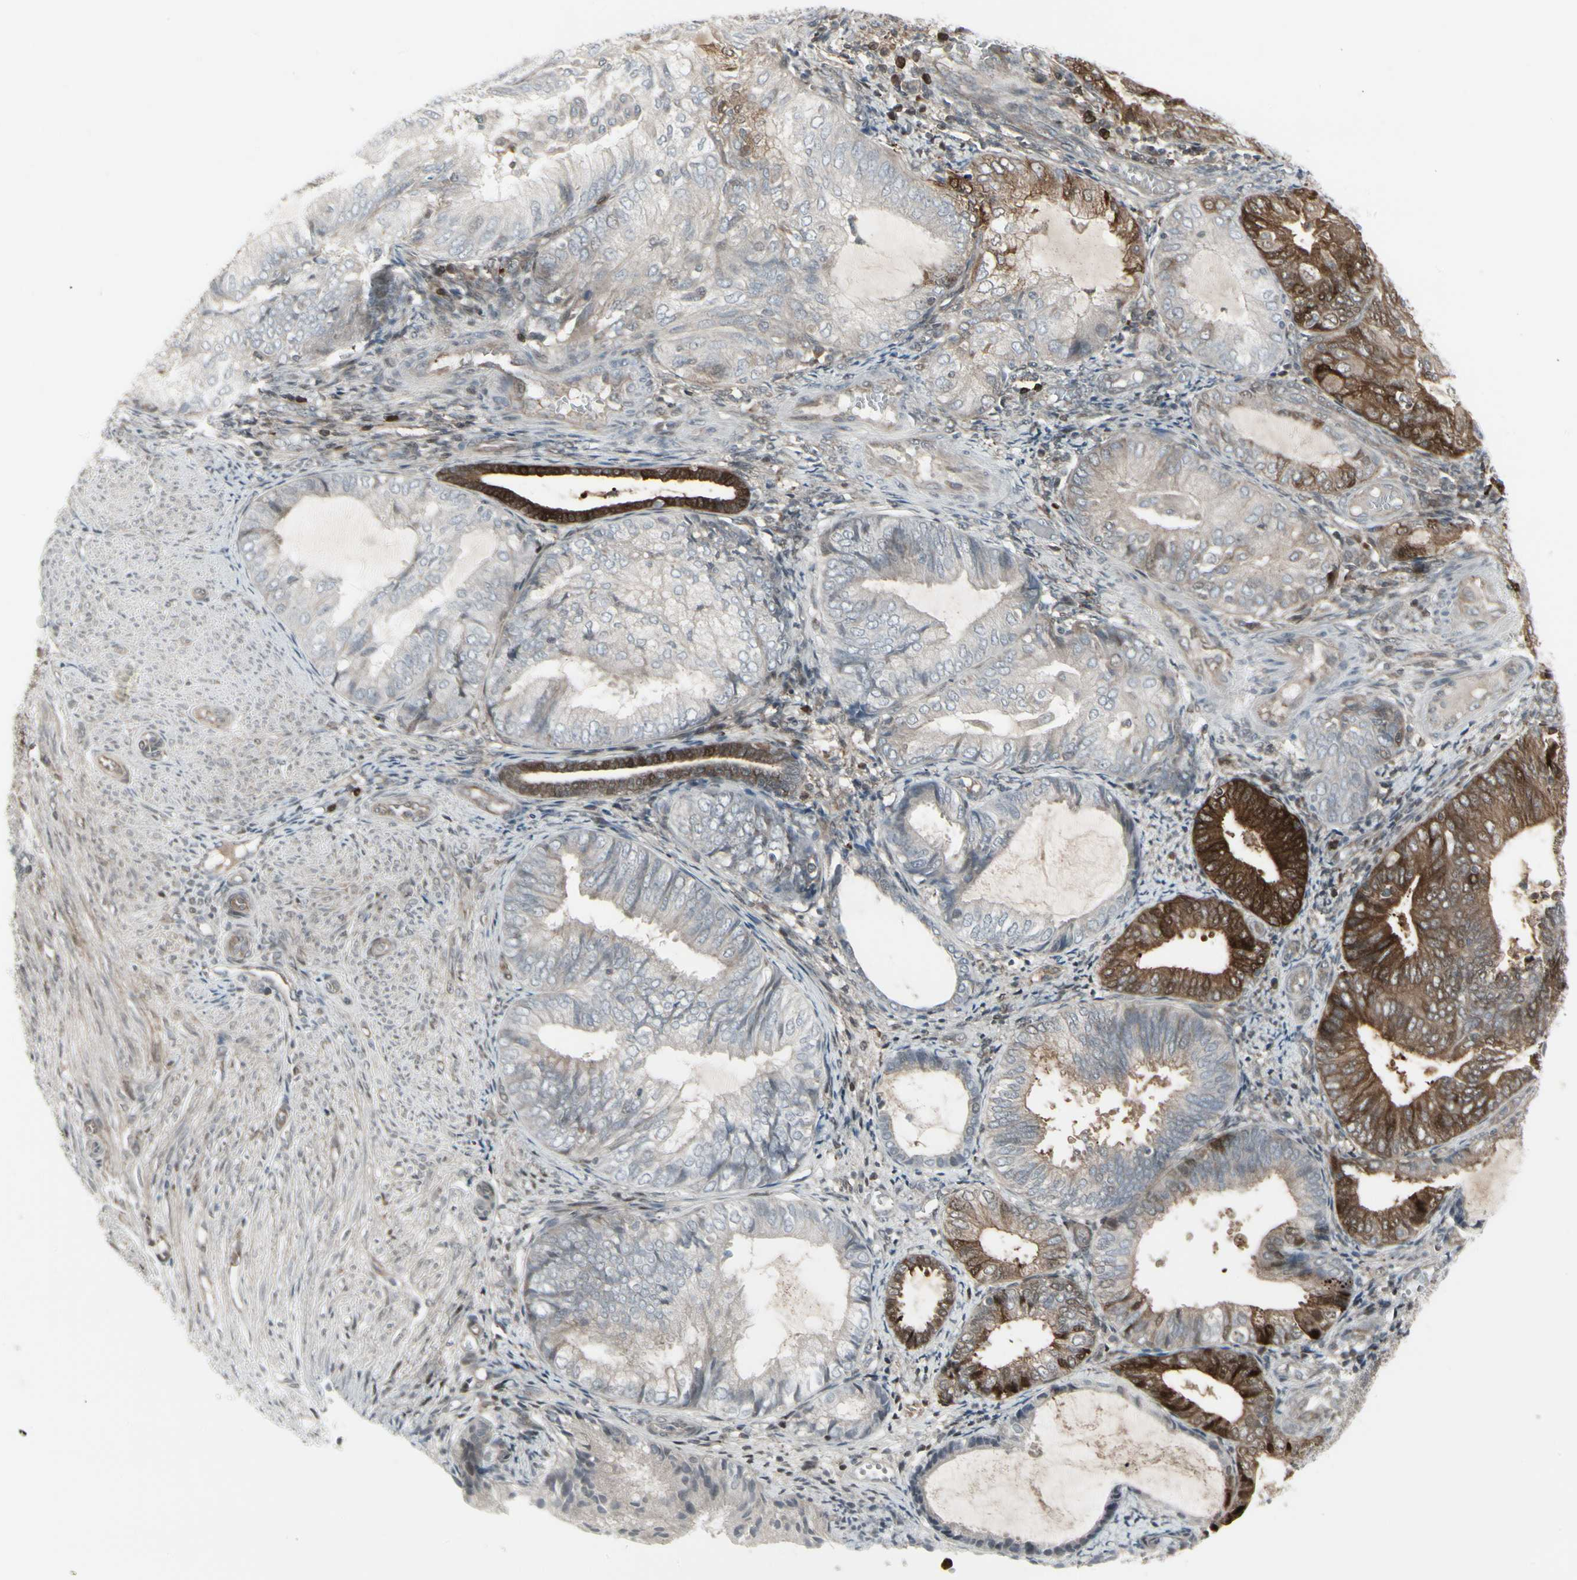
{"staining": {"intensity": "strong", "quantity": "25%-75%", "location": "cytoplasmic/membranous"}, "tissue": "endometrial cancer", "cell_type": "Tumor cells", "image_type": "cancer", "snomed": [{"axis": "morphology", "description": "Adenocarcinoma, NOS"}, {"axis": "topography", "description": "Endometrium"}], "caption": "Tumor cells display strong cytoplasmic/membranous expression in about 25%-75% of cells in adenocarcinoma (endometrial). The protein of interest is stained brown, and the nuclei are stained in blue (DAB IHC with brightfield microscopy, high magnification).", "gene": "IGFBP6", "patient": {"sex": "female", "age": 81}}